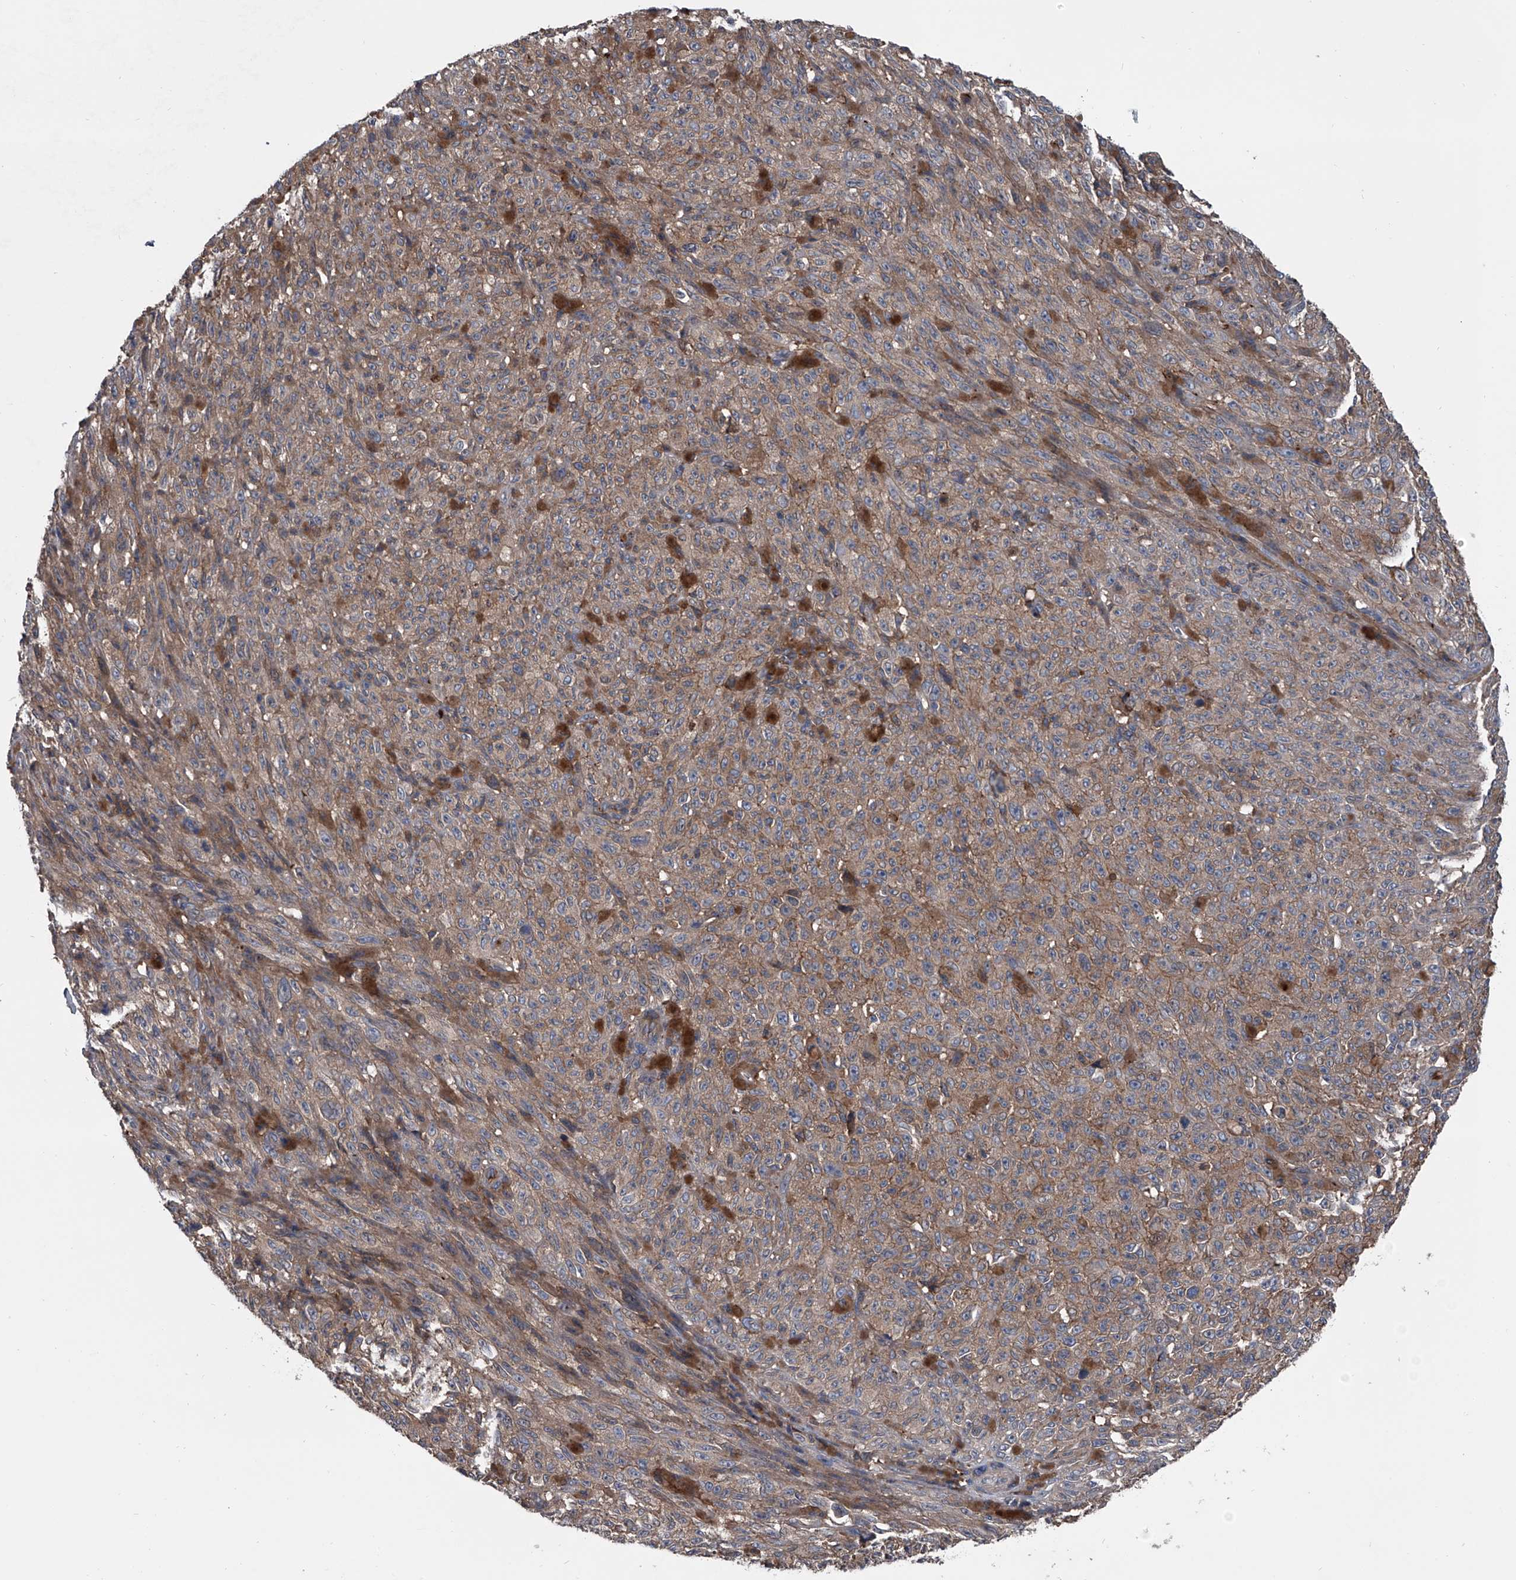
{"staining": {"intensity": "moderate", "quantity": ">75%", "location": "cytoplasmic/membranous"}, "tissue": "melanoma", "cell_type": "Tumor cells", "image_type": "cancer", "snomed": [{"axis": "morphology", "description": "Malignant melanoma, NOS"}, {"axis": "topography", "description": "Skin"}], "caption": "The micrograph reveals immunohistochemical staining of malignant melanoma. There is moderate cytoplasmic/membranous positivity is present in about >75% of tumor cells.", "gene": "KIF13A", "patient": {"sex": "female", "age": 82}}